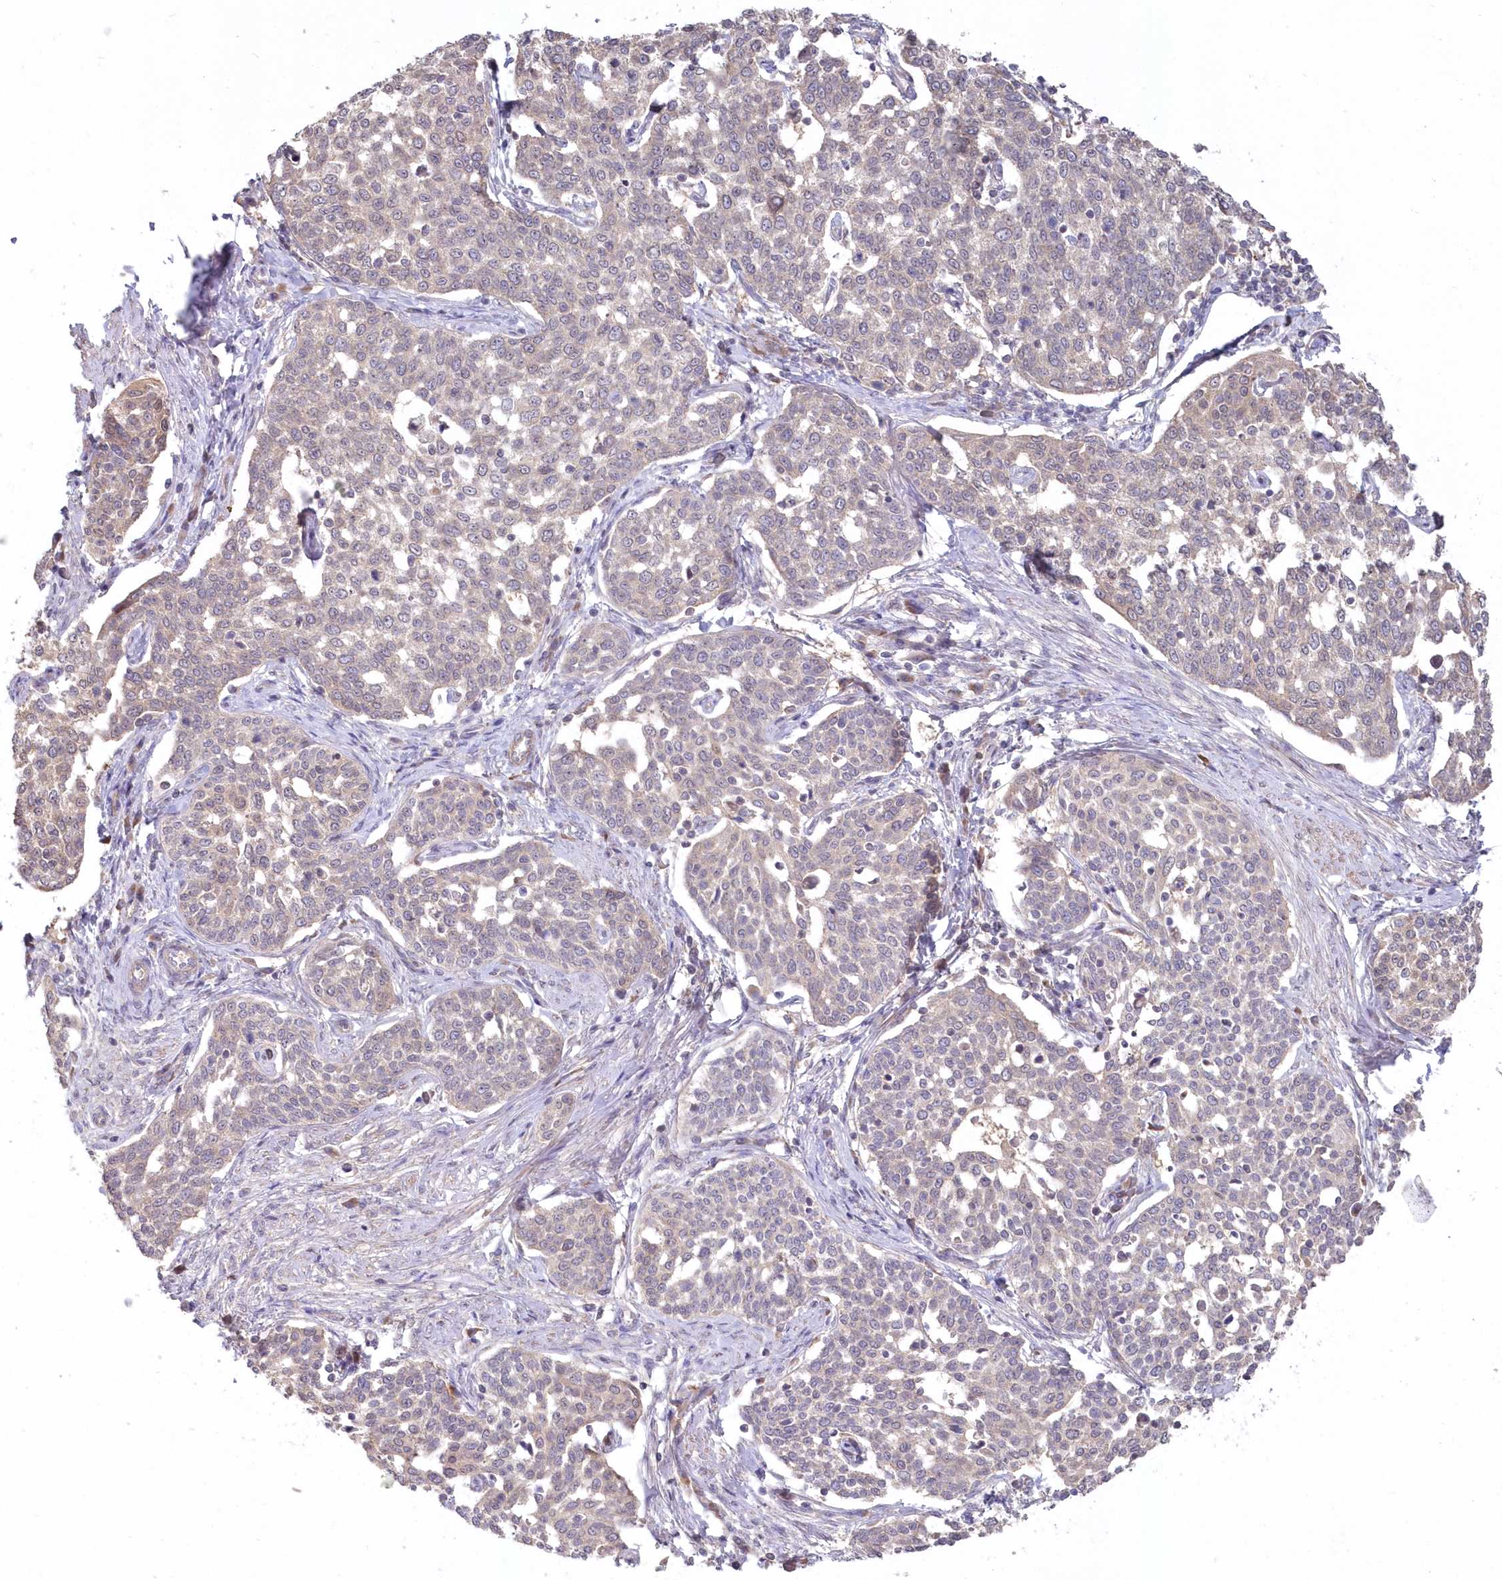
{"staining": {"intensity": "negative", "quantity": "none", "location": "none"}, "tissue": "cervical cancer", "cell_type": "Tumor cells", "image_type": "cancer", "snomed": [{"axis": "morphology", "description": "Squamous cell carcinoma, NOS"}, {"axis": "topography", "description": "Cervix"}], "caption": "Cervical cancer (squamous cell carcinoma) stained for a protein using immunohistochemistry demonstrates no staining tumor cells.", "gene": "TBCA", "patient": {"sex": "female", "age": 34}}